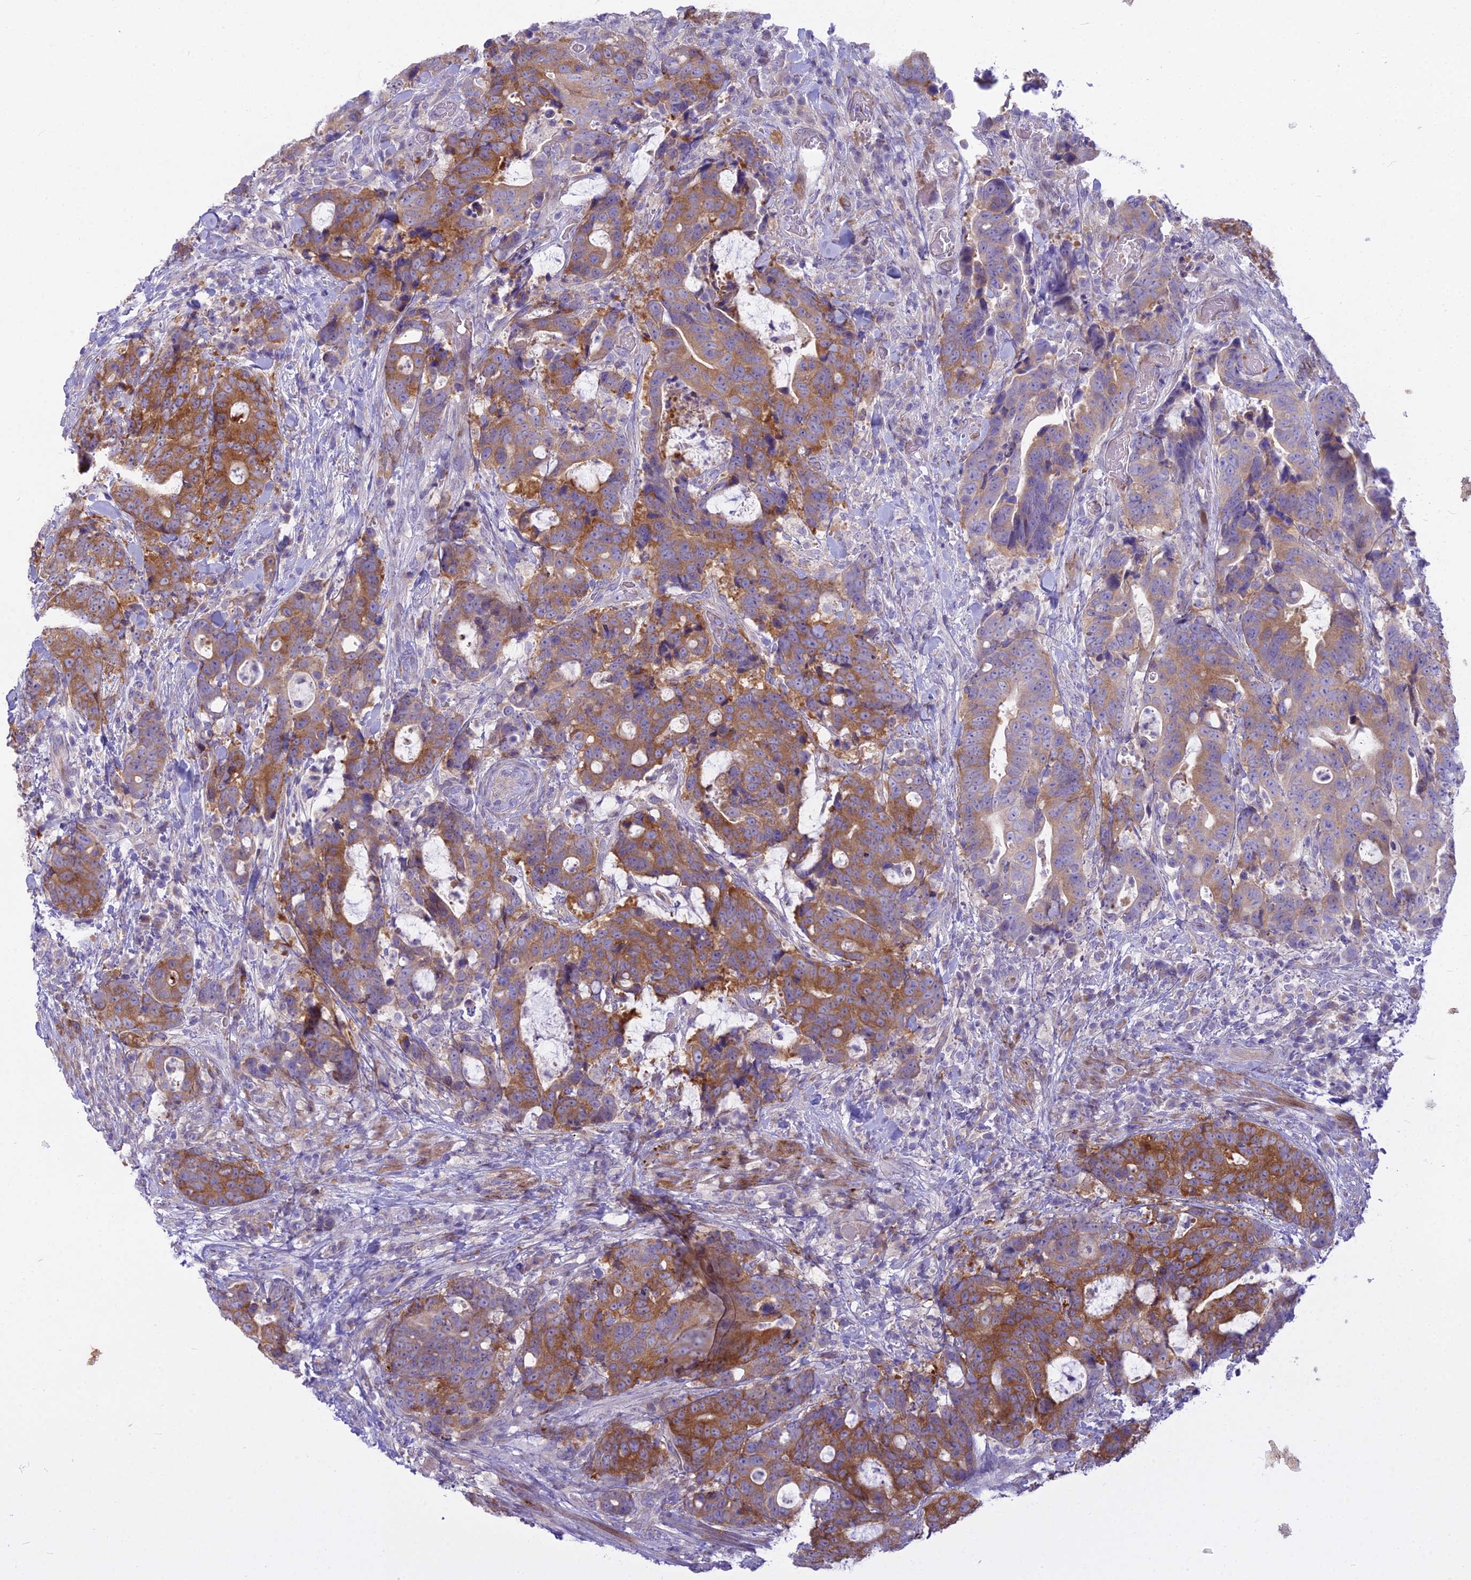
{"staining": {"intensity": "moderate", "quantity": ">75%", "location": "cytoplasmic/membranous"}, "tissue": "colorectal cancer", "cell_type": "Tumor cells", "image_type": "cancer", "snomed": [{"axis": "morphology", "description": "Adenocarcinoma, NOS"}, {"axis": "topography", "description": "Colon"}], "caption": "Brown immunohistochemical staining in human colorectal cancer (adenocarcinoma) displays moderate cytoplasmic/membranous staining in approximately >75% of tumor cells.", "gene": "PCDHB14", "patient": {"sex": "female", "age": 82}}